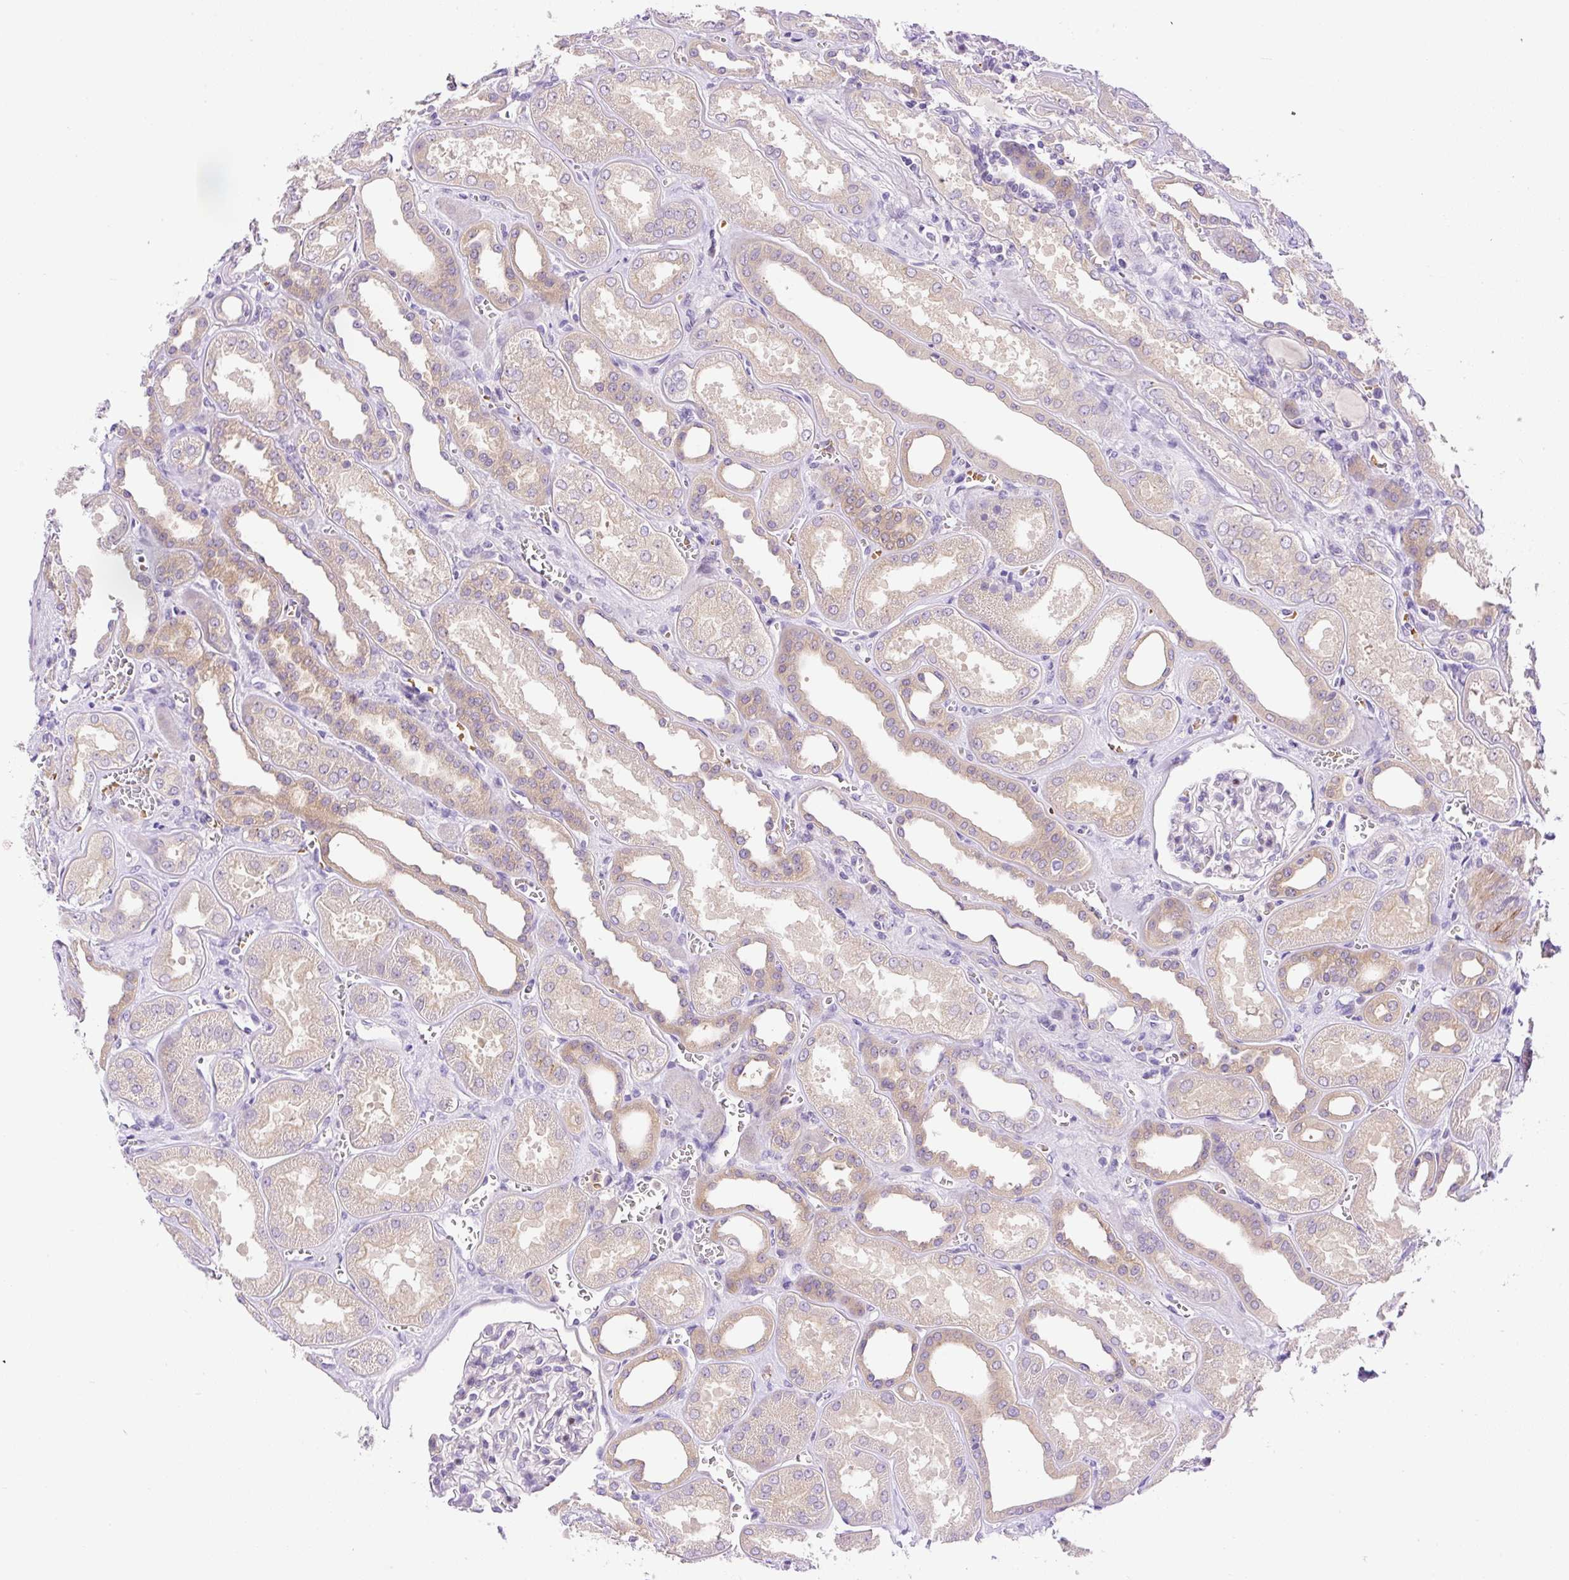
{"staining": {"intensity": "negative", "quantity": "none", "location": "none"}, "tissue": "kidney", "cell_type": "Cells in glomeruli", "image_type": "normal", "snomed": [{"axis": "morphology", "description": "Normal tissue, NOS"}, {"axis": "morphology", "description": "Adenocarcinoma, NOS"}, {"axis": "topography", "description": "Kidney"}], "caption": "Kidney stained for a protein using IHC demonstrates no expression cells in glomeruli.", "gene": "LHFPL5", "patient": {"sex": "female", "age": 68}}